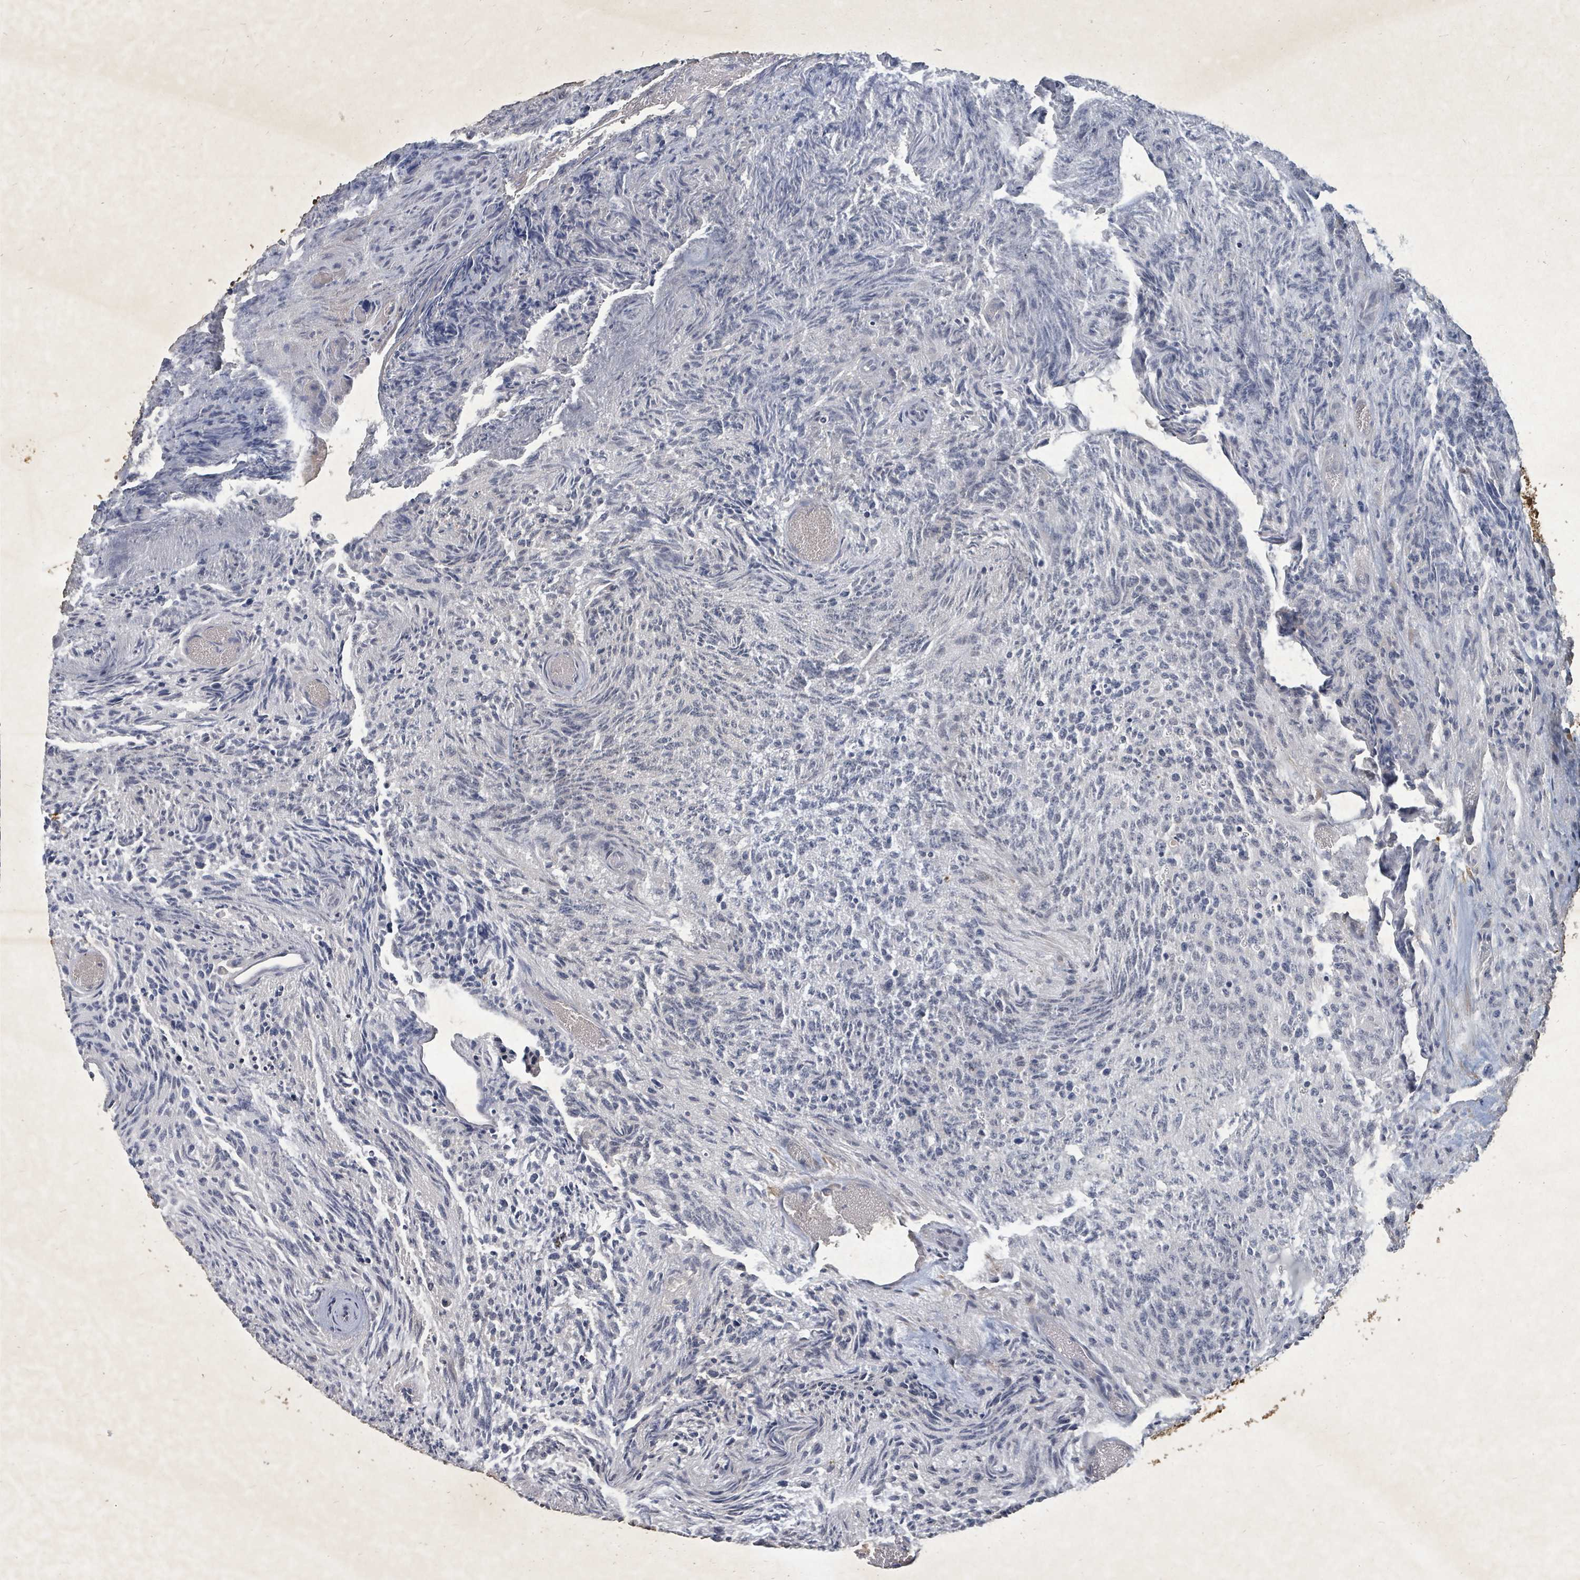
{"staining": {"intensity": "moderate", "quantity": "25%-75%", "location": "cytoplasmic/membranous,nuclear"}, "tissue": "glioma", "cell_type": "Tumor cells", "image_type": "cancer", "snomed": [{"axis": "morphology", "description": "Glioma, malignant, High grade"}, {"axis": "topography", "description": "Brain"}], "caption": "This micrograph demonstrates malignant glioma (high-grade) stained with immunohistochemistry to label a protein in brown. The cytoplasmic/membranous and nuclear of tumor cells show moderate positivity for the protein. Nuclei are counter-stained blue.", "gene": "KDM4E", "patient": {"sex": "male", "age": 36}}